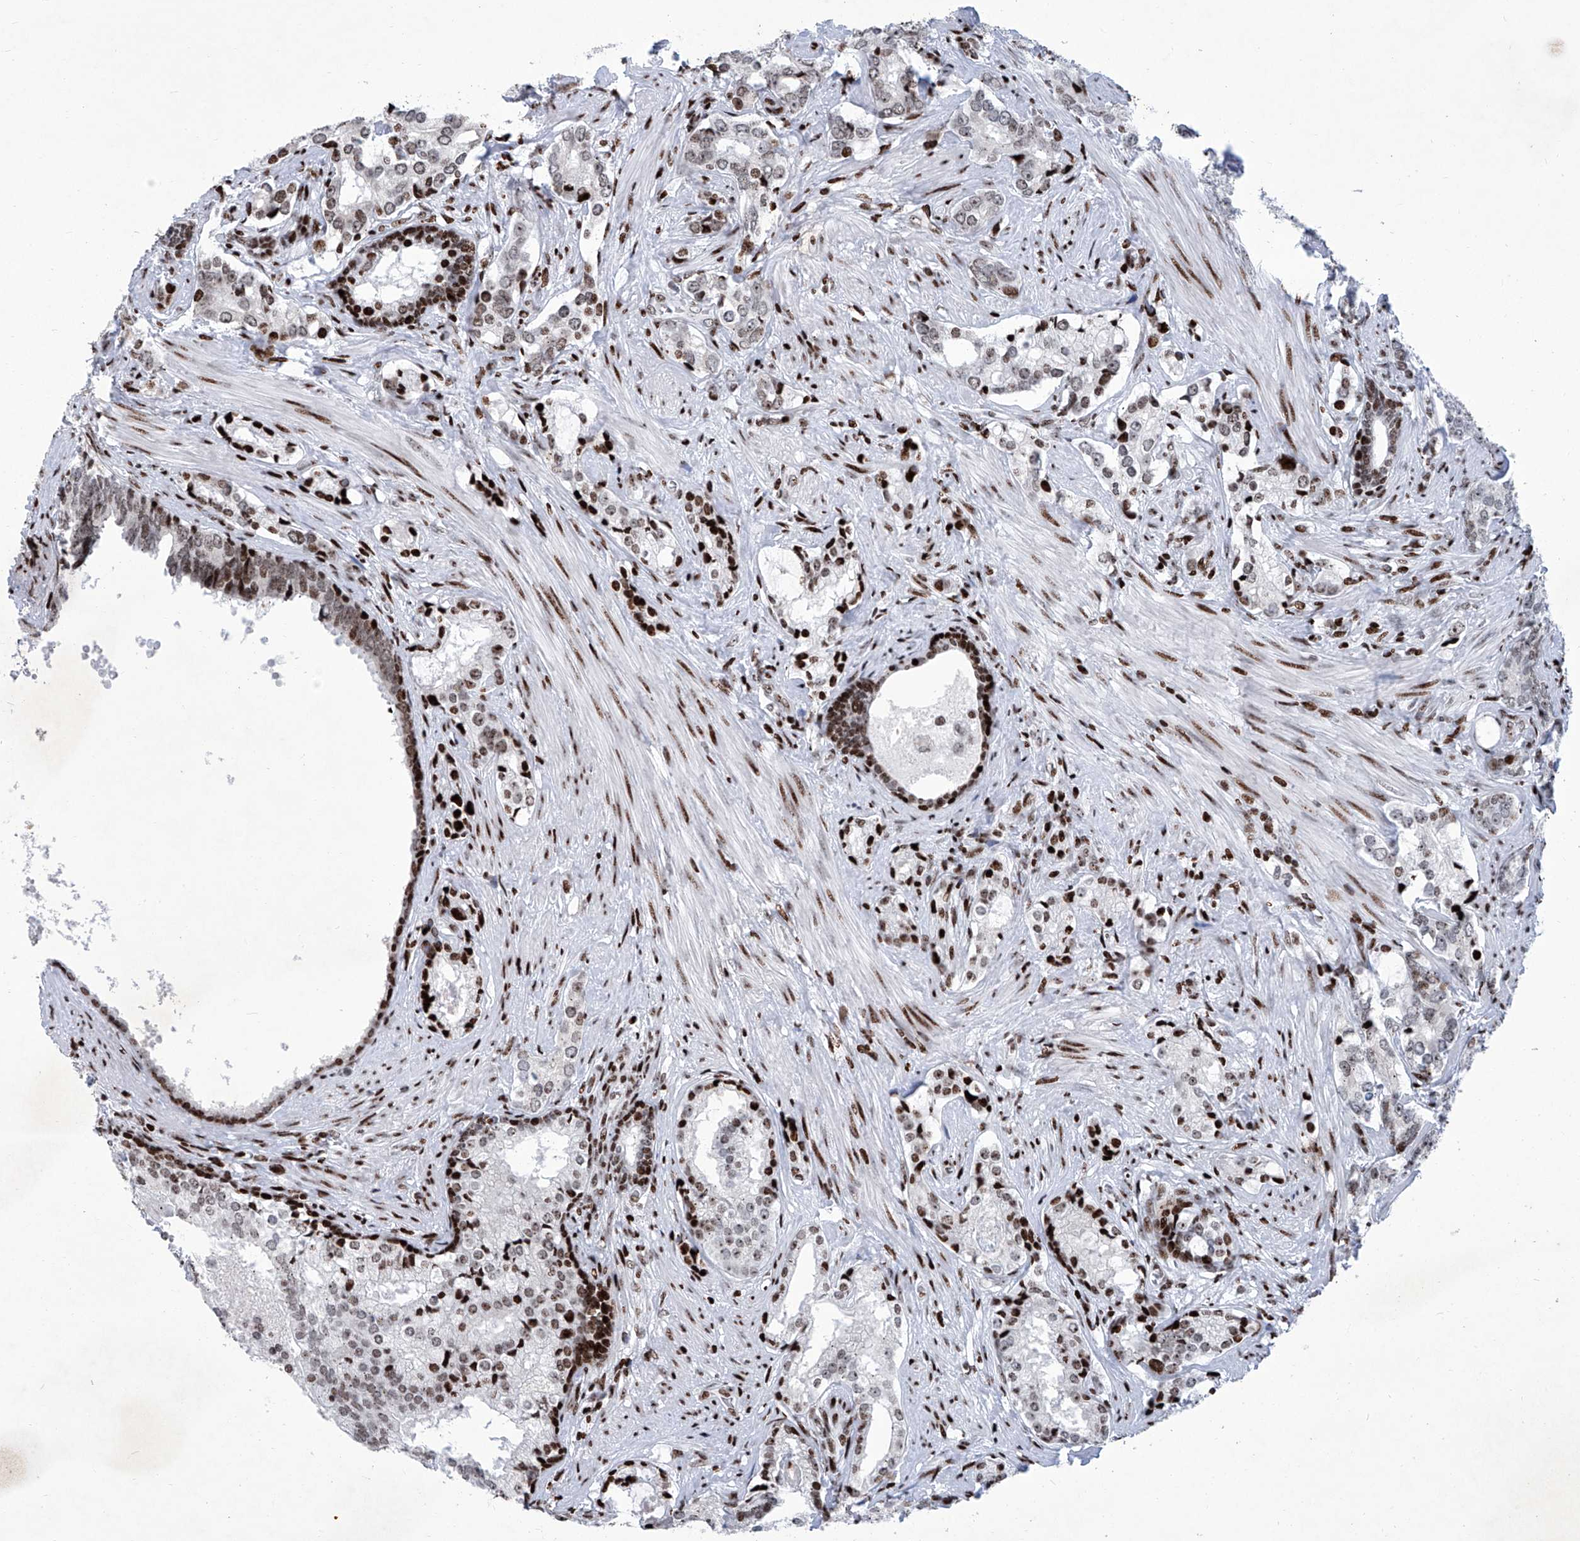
{"staining": {"intensity": "moderate", "quantity": "<25%", "location": "nuclear"}, "tissue": "prostate cancer", "cell_type": "Tumor cells", "image_type": "cancer", "snomed": [{"axis": "morphology", "description": "Adenocarcinoma, High grade"}, {"axis": "topography", "description": "Prostate"}], "caption": "Tumor cells demonstrate low levels of moderate nuclear staining in approximately <25% of cells in human prostate cancer. (Stains: DAB in brown, nuclei in blue, Microscopy: brightfield microscopy at high magnification).", "gene": "HEY2", "patient": {"sex": "male", "age": 58}}